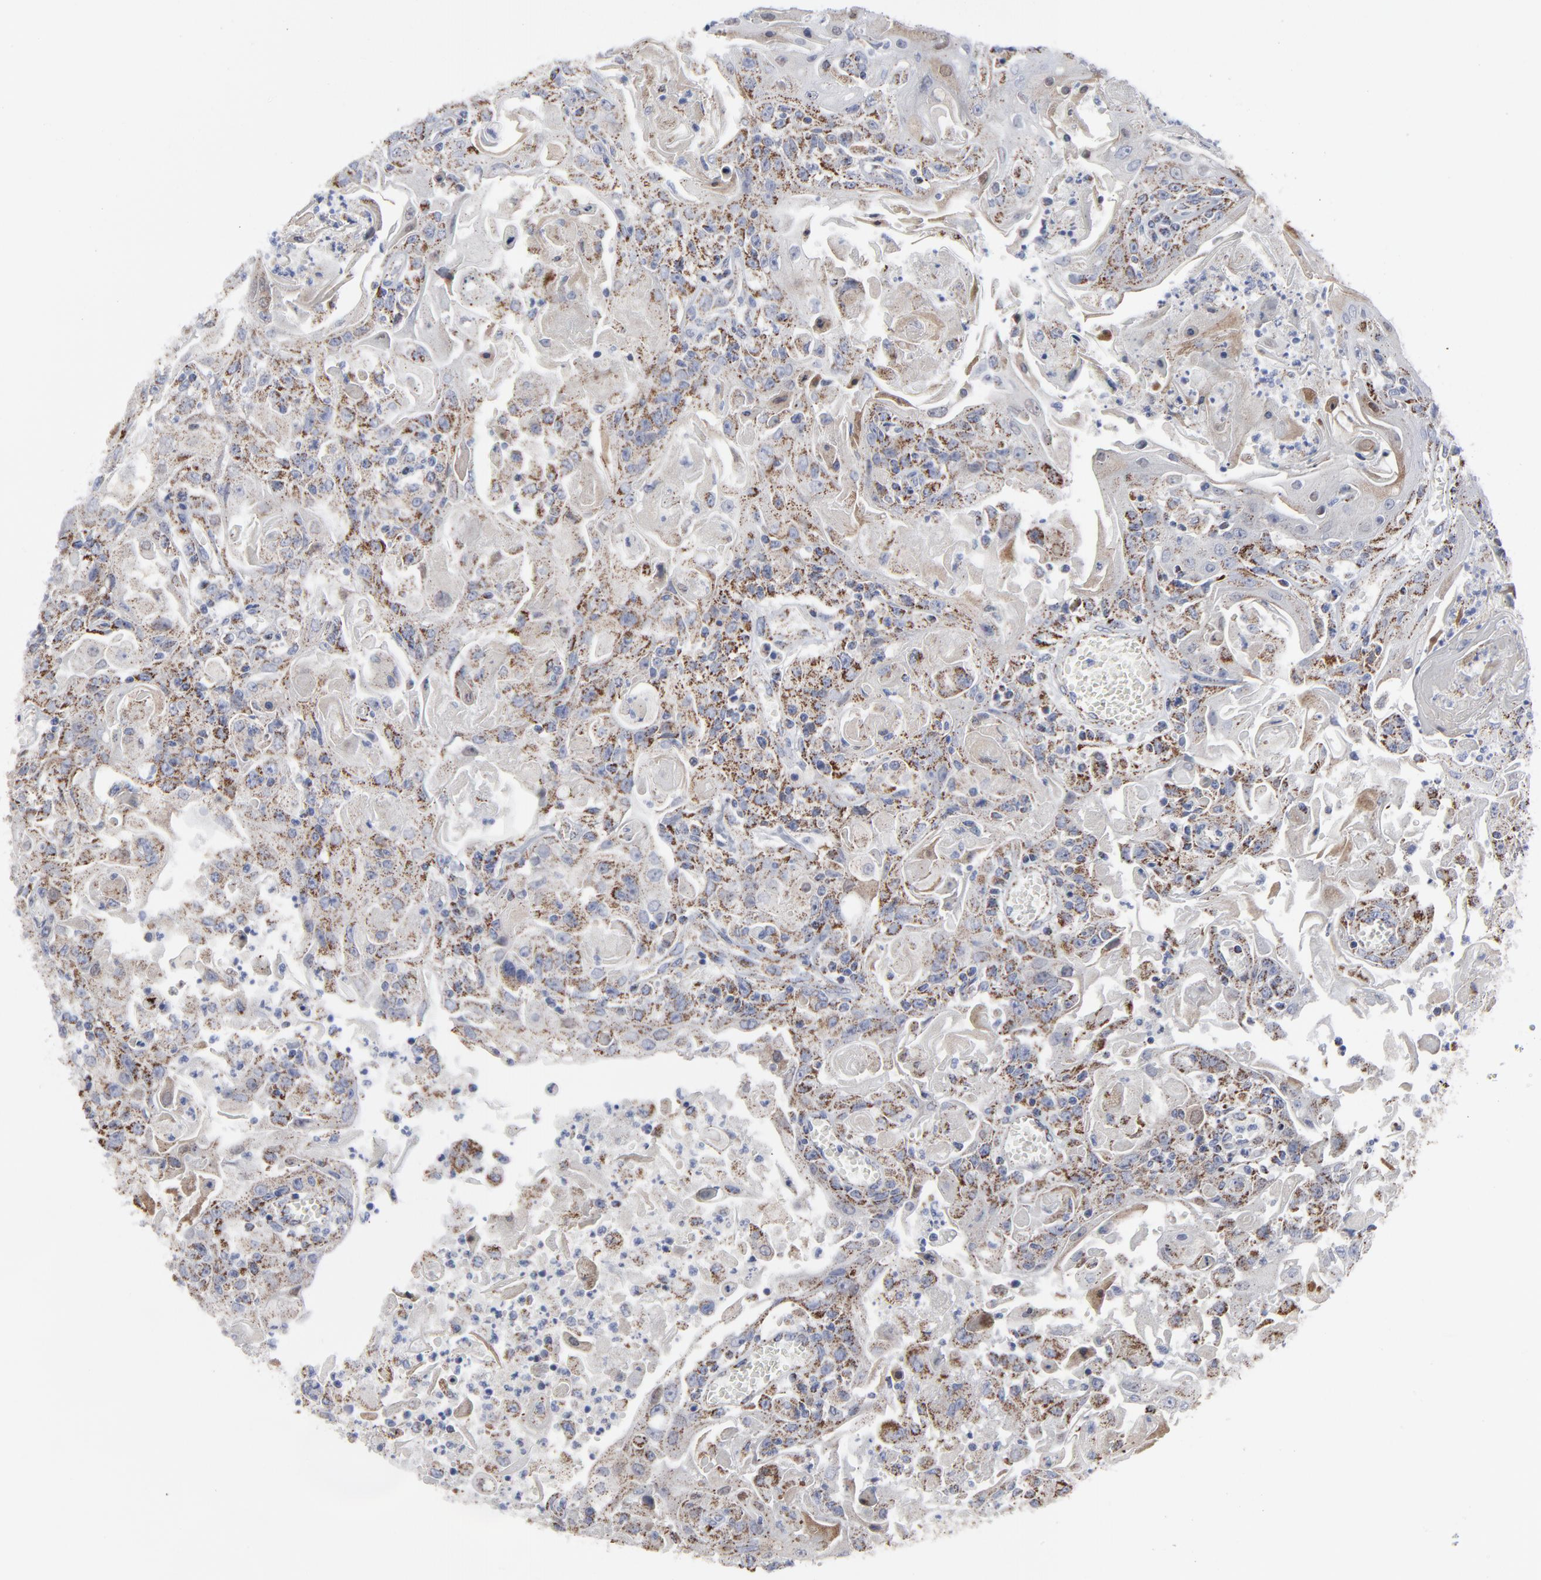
{"staining": {"intensity": "negative", "quantity": "none", "location": "none"}, "tissue": "head and neck cancer", "cell_type": "Tumor cells", "image_type": "cancer", "snomed": [{"axis": "morphology", "description": "Squamous cell carcinoma, NOS"}, {"axis": "topography", "description": "Oral tissue"}, {"axis": "topography", "description": "Head-Neck"}], "caption": "Tumor cells are negative for protein expression in human head and neck cancer (squamous cell carcinoma). (Stains: DAB (3,3'-diaminobenzidine) immunohistochemistry with hematoxylin counter stain, Microscopy: brightfield microscopy at high magnification).", "gene": "TXNRD2", "patient": {"sex": "female", "age": 76}}